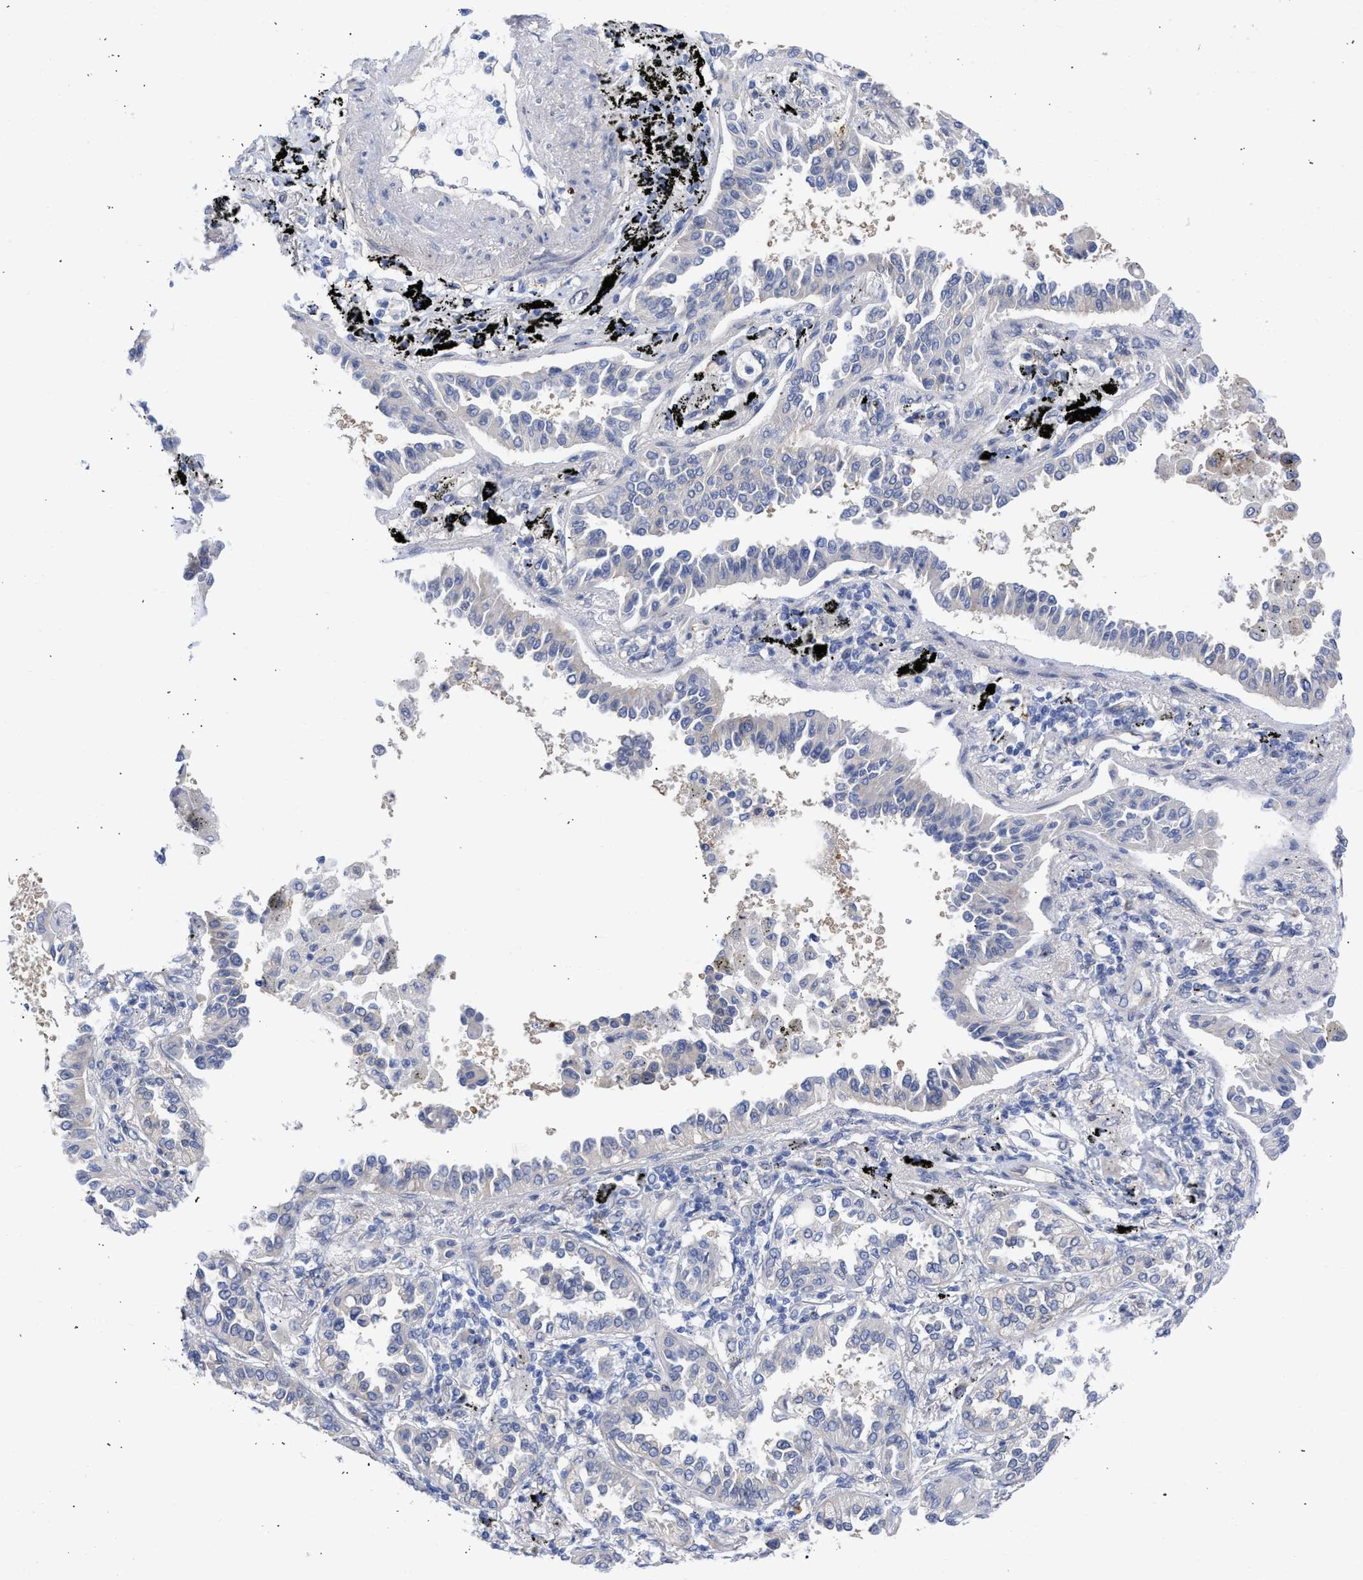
{"staining": {"intensity": "negative", "quantity": "none", "location": "none"}, "tissue": "lung cancer", "cell_type": "Tumor cells", "image_type": "cancer", "snomed": [{"axis": "morphology", "description": "Normal tissue, NOS"}, {"axis": "morphology", "description": "Adenocarcinoma, NOS"}, {"axis": "topography", "description": "Lung"}], "caption": "Lung cancer (adenocarcinoma) stained for a protein using immunohistochemistry (IHC) demonstrates no expression tumor cells.", "gene": "THRA", "patient": {"sex": "male", "age": 59}}